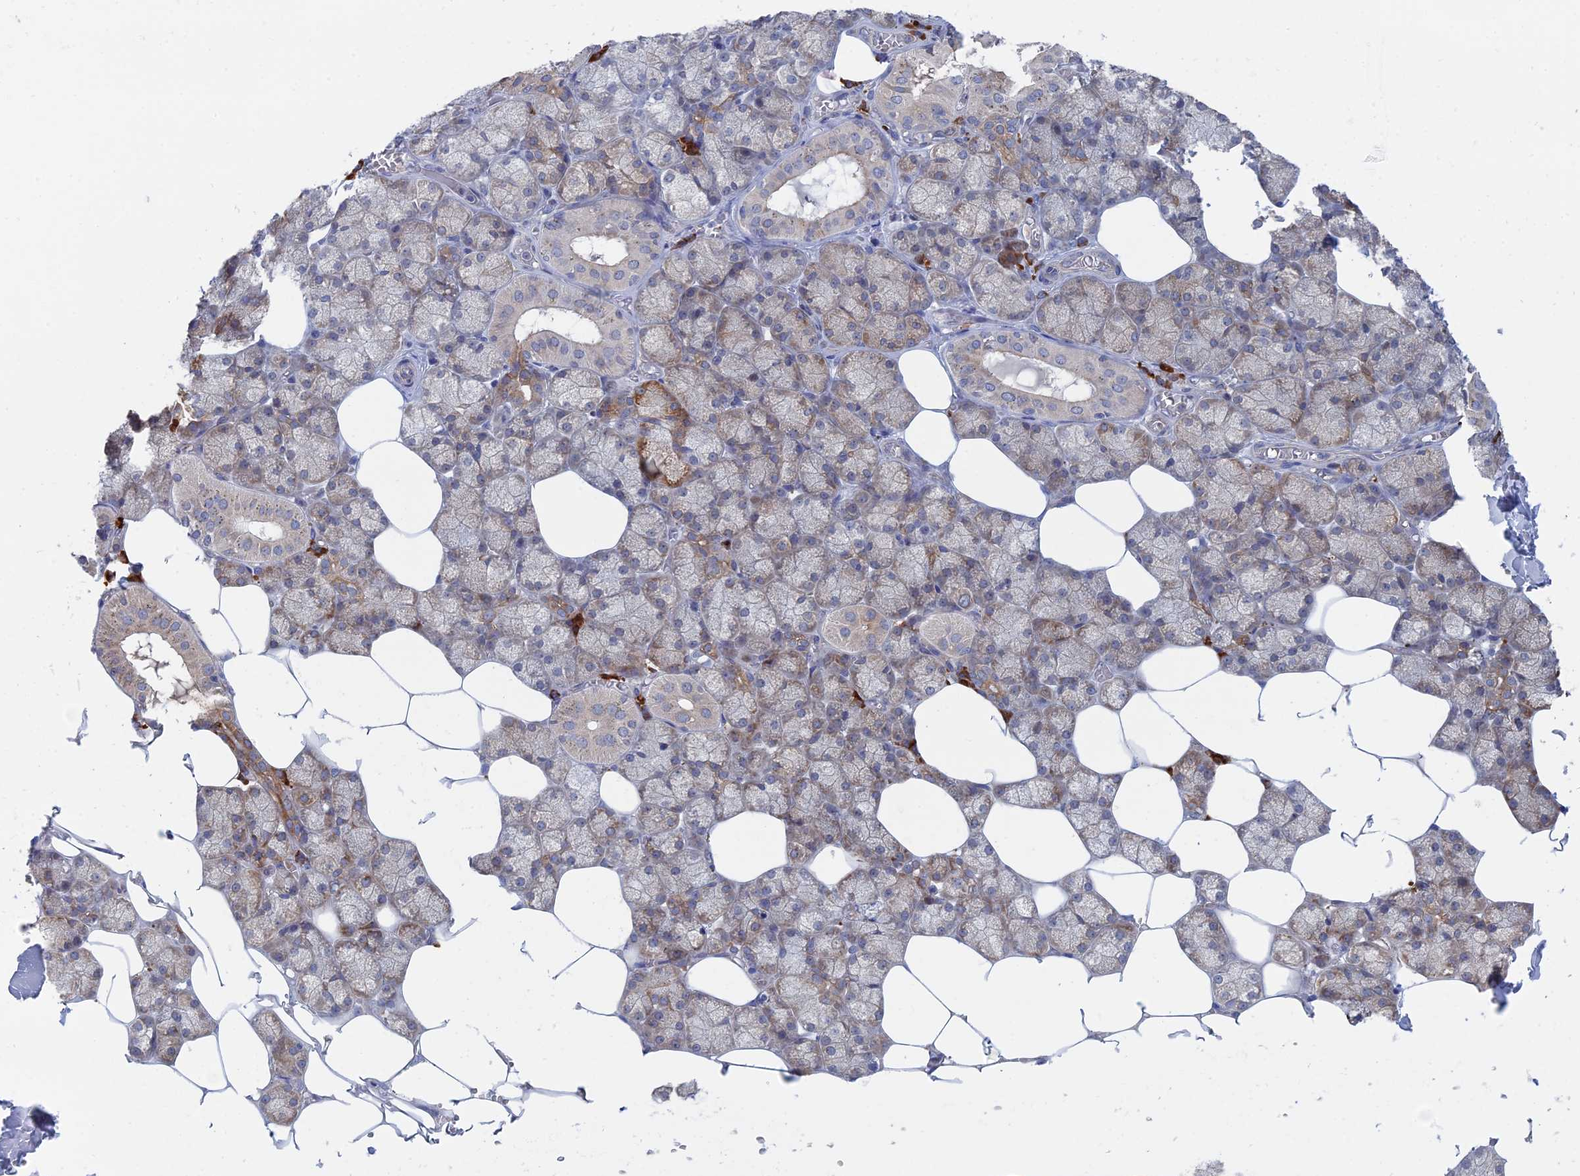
{"staining": {"intensity": "moderate", "quantity": "<25%", "location": "cytoplasmic/membranous"}, "tissue": "salivary gland", "cell_type": "Glandular cells", "image_type": "normal", "snomed": [{"axis": "morphology", "description": "Normal tissue, NOS"}, {"axis": "topography", "description": "Salivary gland"}], "caption": "Immunohistochemical staining of normal human salivary gland shows <25% levels of moderate cytoplasmic/membranous protein staining in approximately <25% of glandular cells. Using DAB (3,3'-diaminobenzidine) (brown) and hematoxylin (blue) stains, captured at high magnification using brightfield microscopy.", "gene": "BPIFB6", "patient": {"sex": "male", "age": 62}}